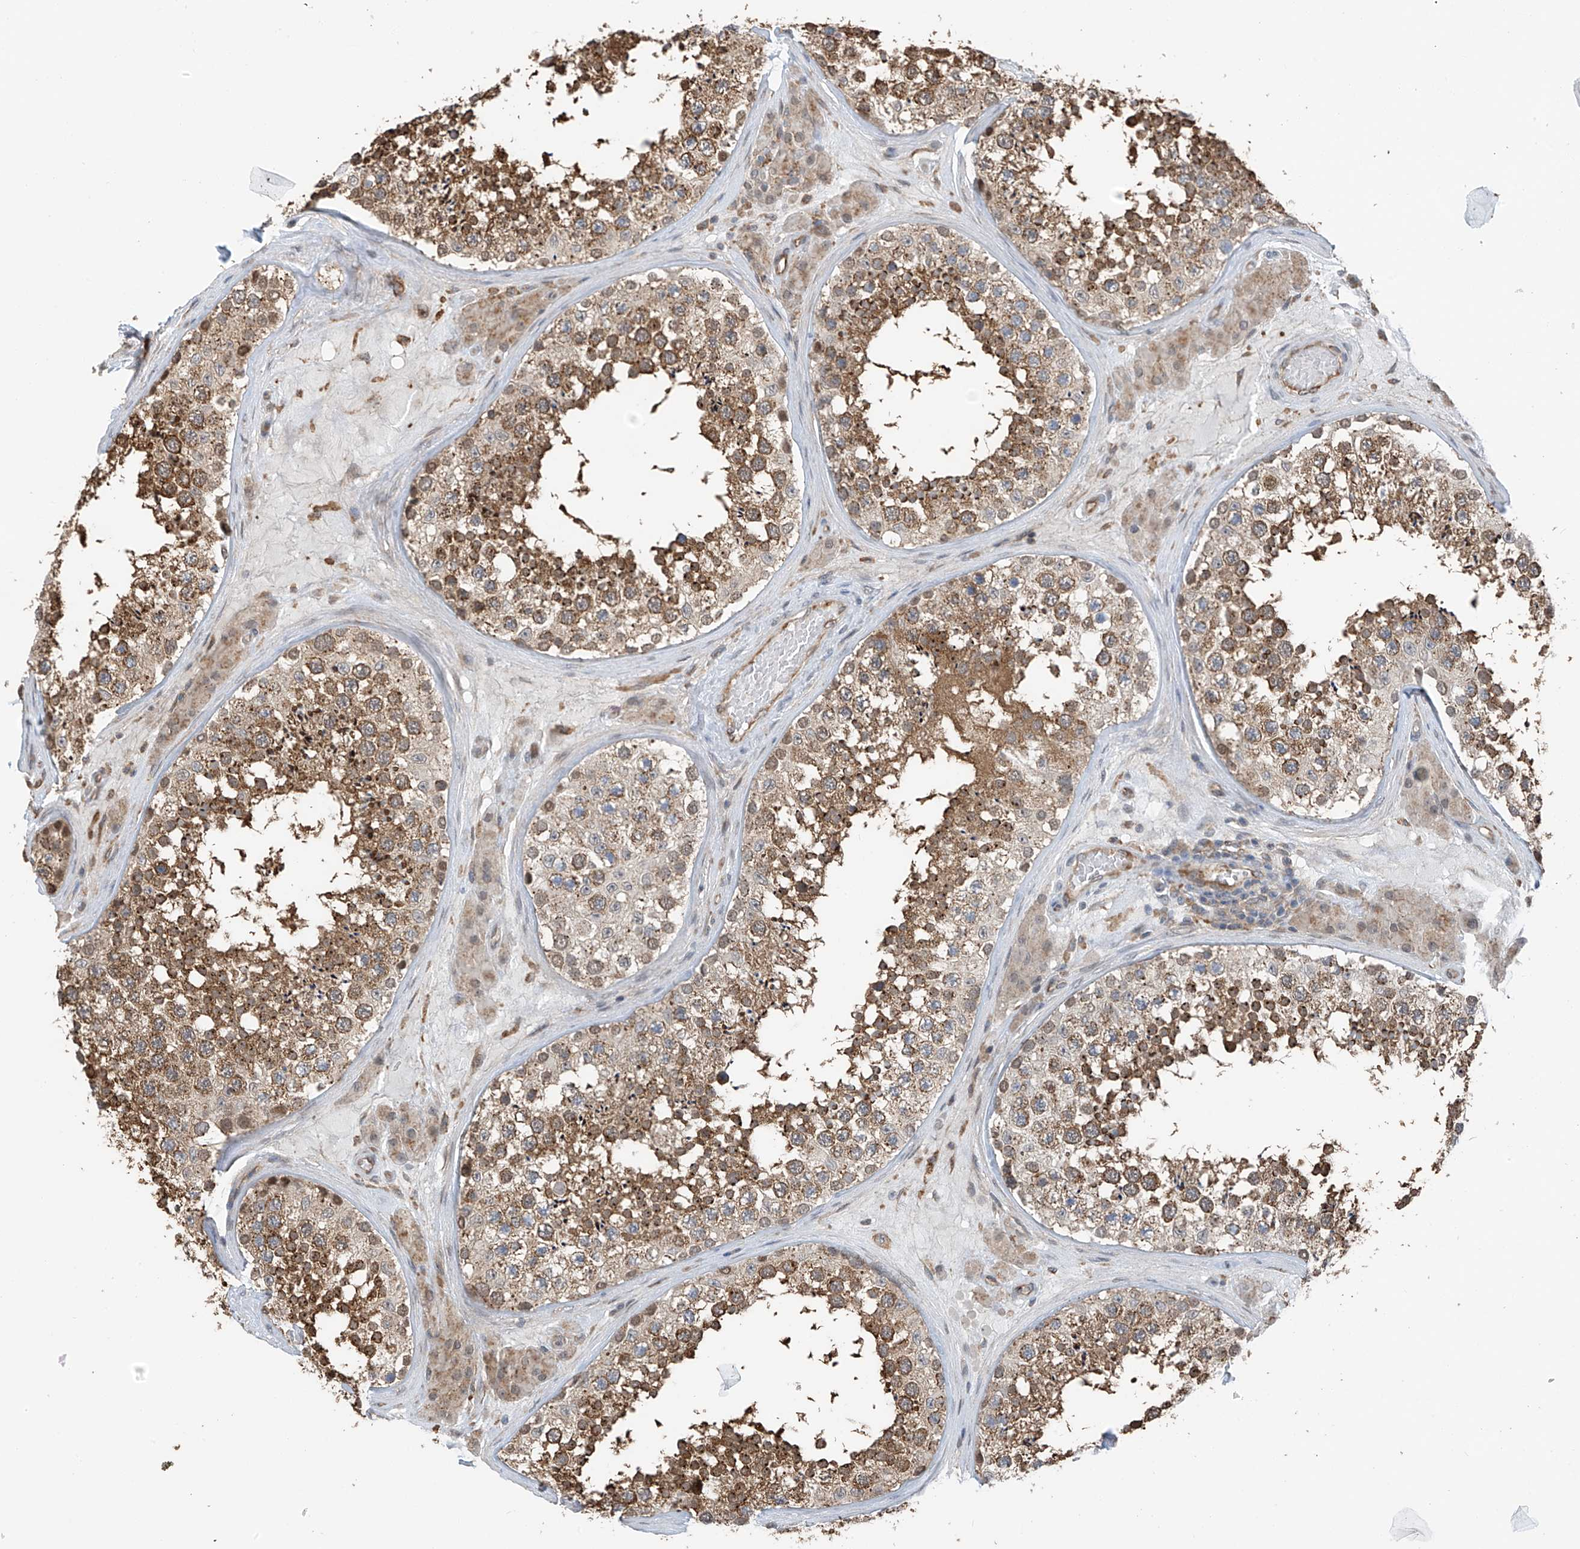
{"staining": {"intensity": "moderate", "quantity": ">75%", "location": "cytoplasmic/membranous"}, "tissue": "testis", "cell_type": "Cells in seminiferous ducts", "image_type": "normal", "snomed": [{"axis": "morphology", "description": "Normal tissue, NOS"}, {"axis": "topography", "description": "Testis"}], "caption": "Testis stained with DAB IHC displays medium levels of moderate cytoplasmic/membranous staining in about >75% of cells in seminiferous ducts. The staining was performed using DAB (3,3'-diaminobenzidine), with brown indicating positive protein expression. Nuclei are stained blue with hematoxylin.", "gene": "ZNF189", "patient": {"sex": "male", "age": 46}}